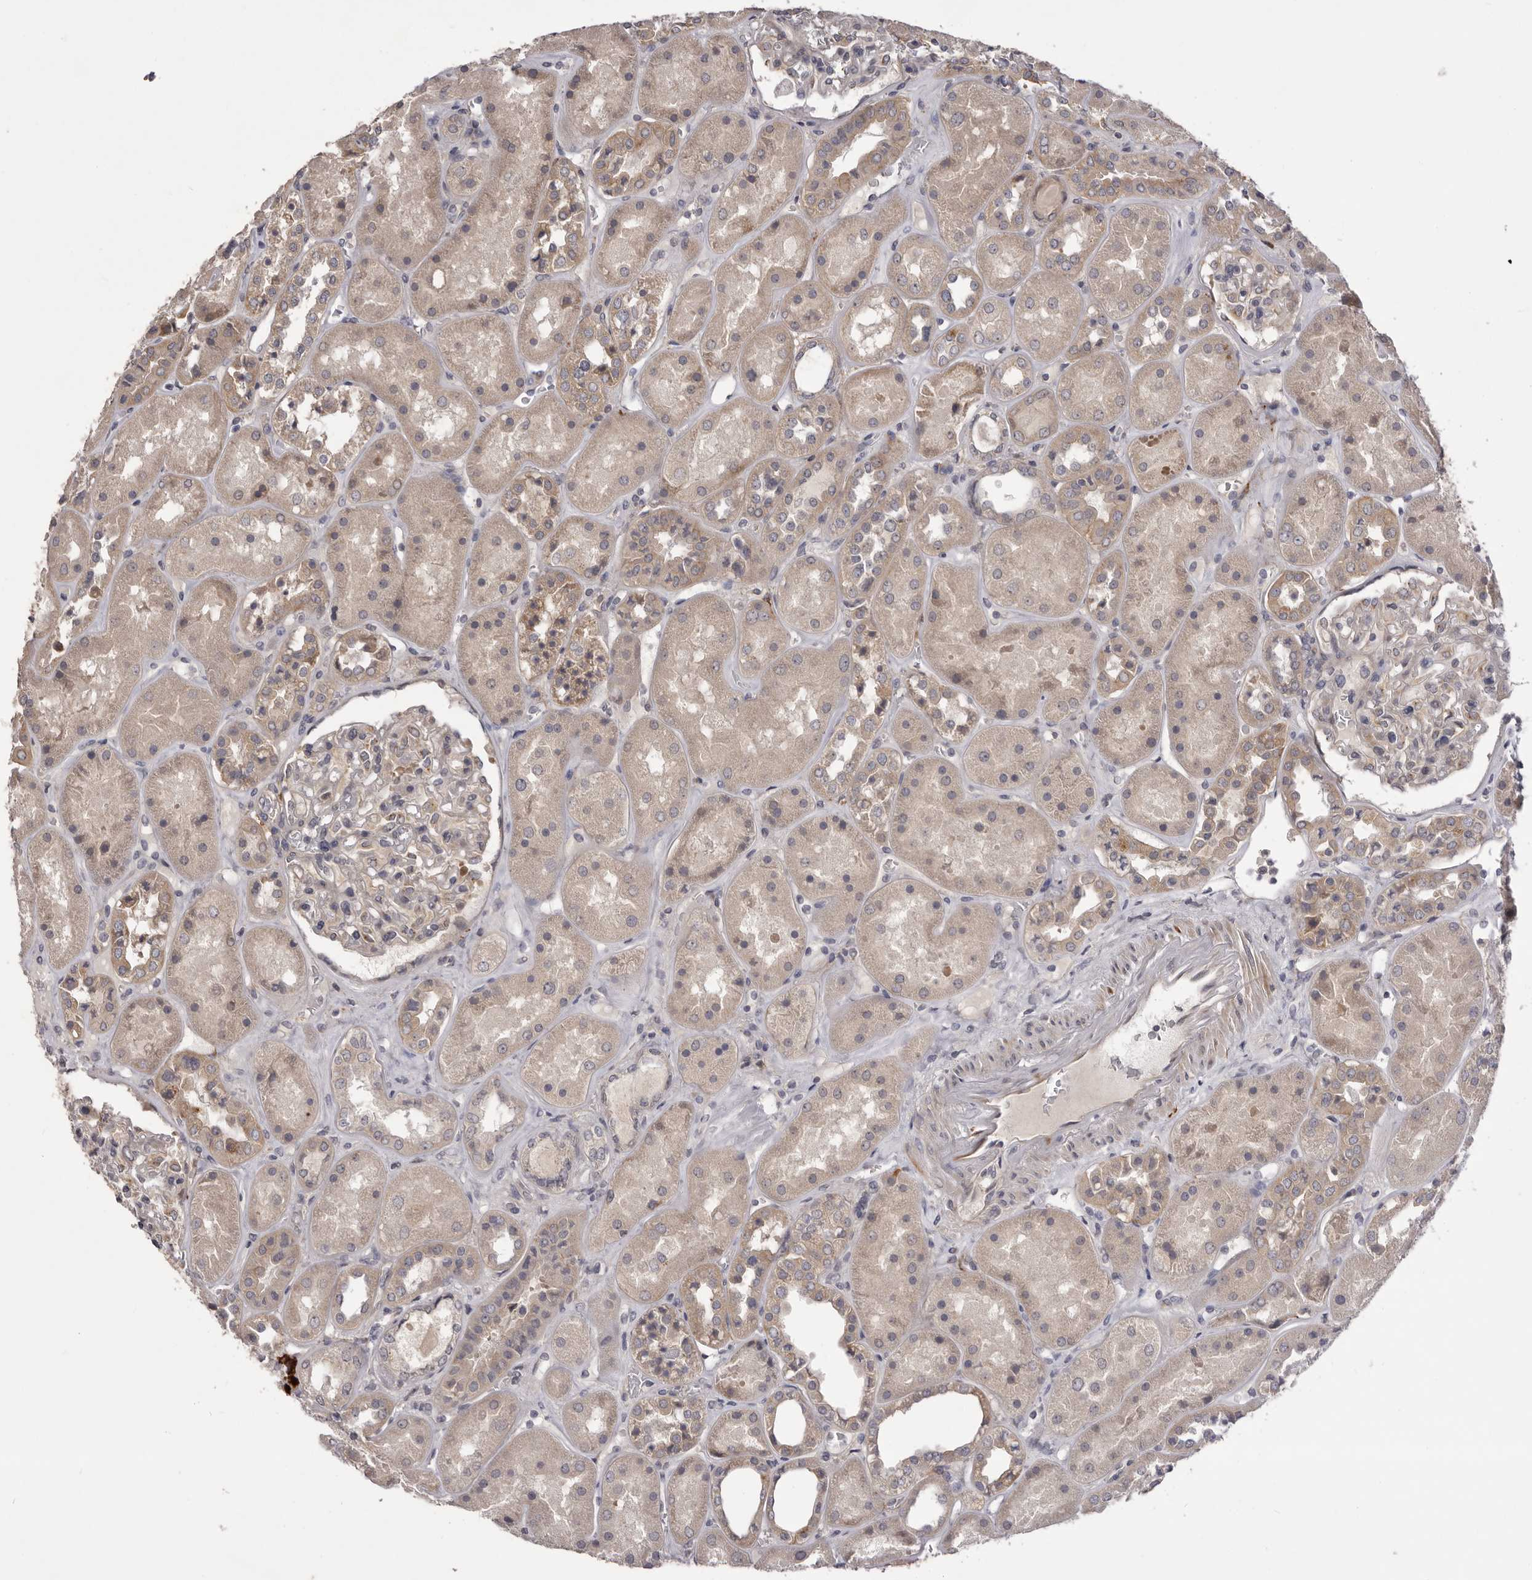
{"staining": {"intensity": "negative", "quantity": "none", "location": "none"}, "tissue": "kidney", "cell_type": "Cells in glomeruli", "image_type": "normal", "snomed": [{"axis": "morphology", "description": "Normal tissue, NOS"}, {"axis": "topography", "description": "Kidney"}], "caption": "A micrograph of kidney stained for a protein shows no brown staining in cells in glomeruli.", "gene": "PNRC1", "patient": {"sex": "male", "age": 70}}